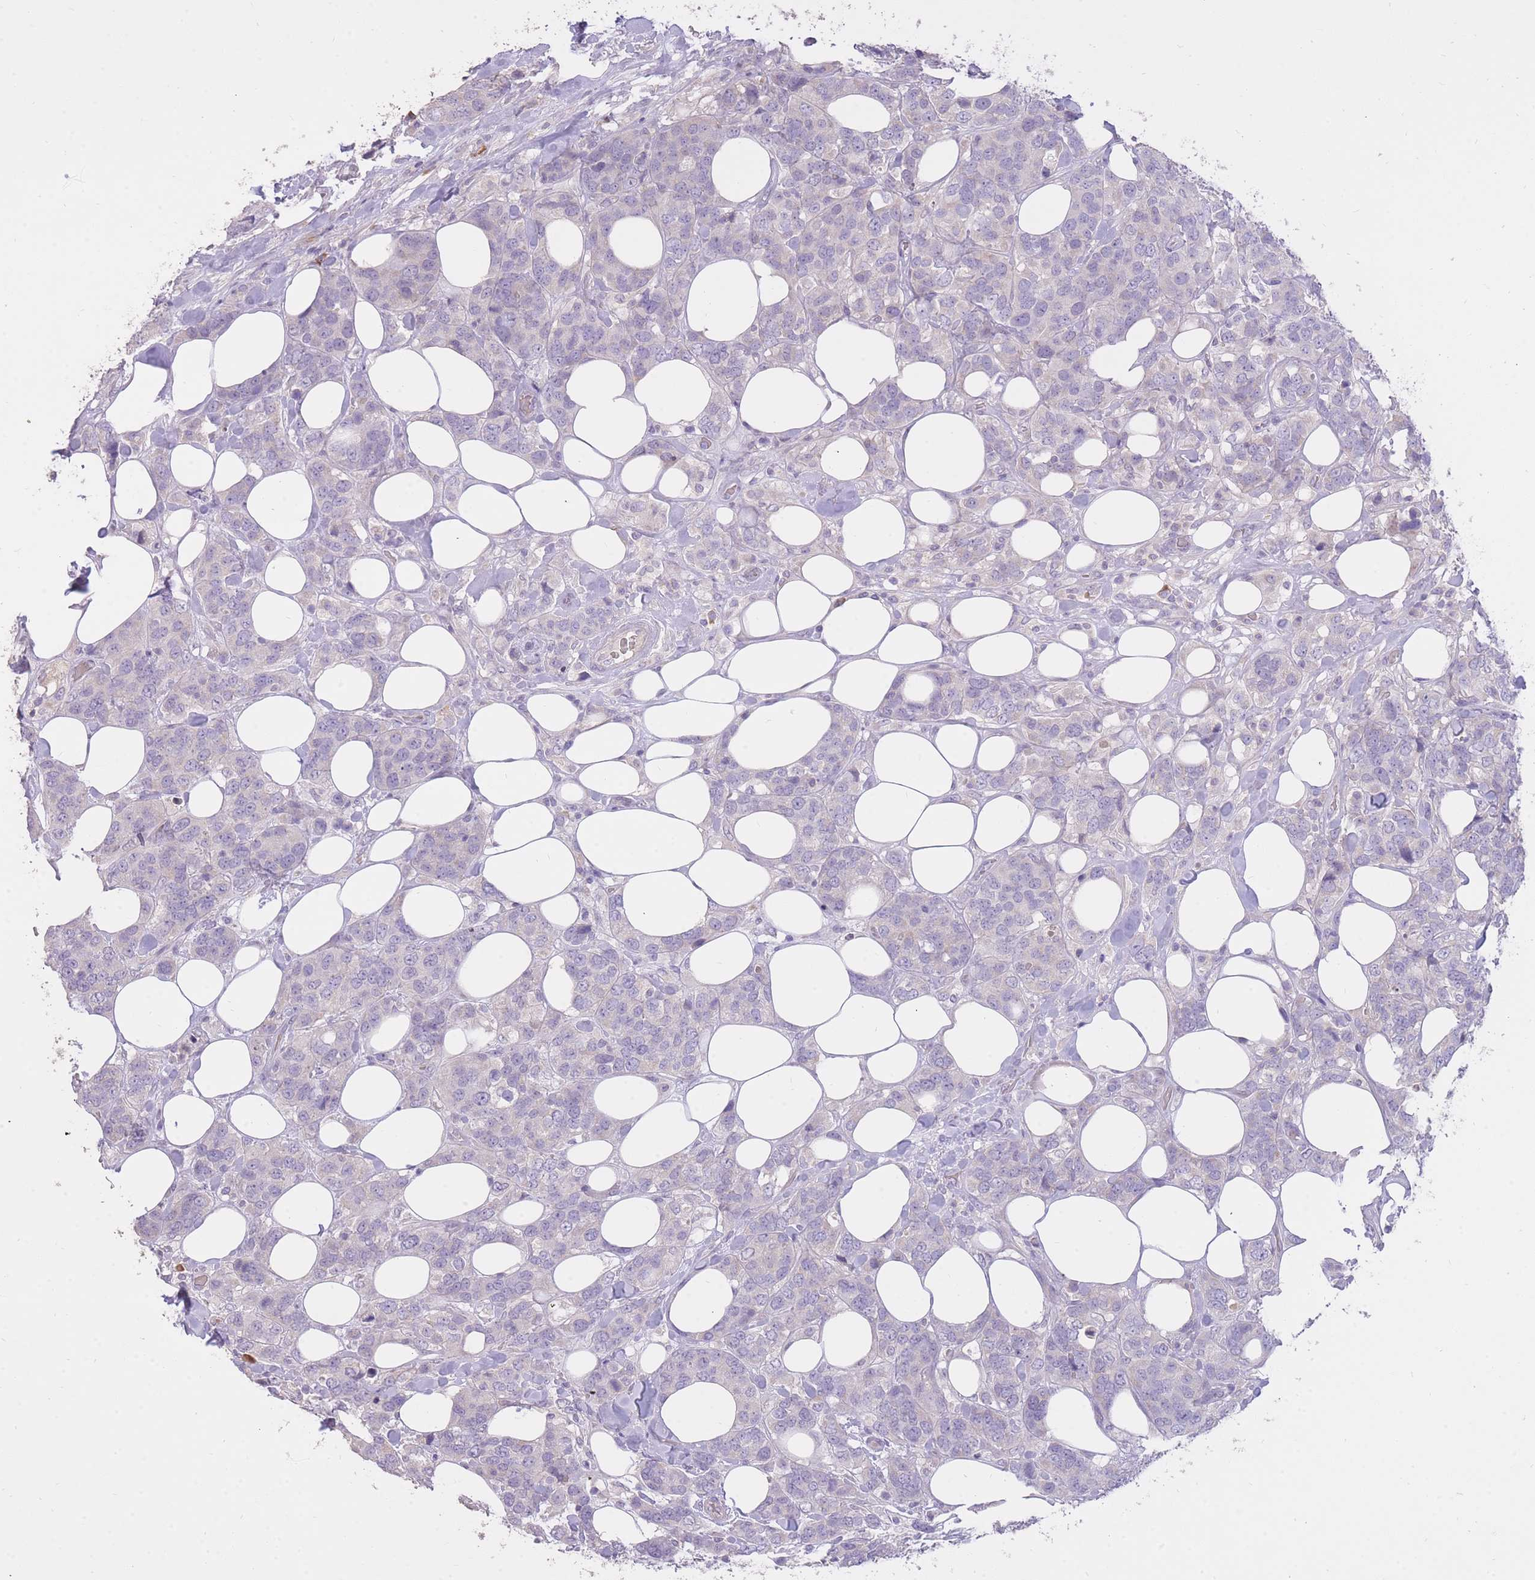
{"staining": {"intensity": "negative", "quantity": "none", "location": "none"}, "tissue": "breast cancer", "cell_type": "Tumor cells", "image_type": "cancer", "snomed": [{"axis": "morphology", "description": "Lobular carcinoma"}, {"axis": "topography", "description": "Breast"}], "caption": "An immunohistochemistry image of breast cancer is shown. There is no staining in tumor cells of breast cancer.", "gene": "FRG2C", "patient": {"sex": "female", "age": 59}}